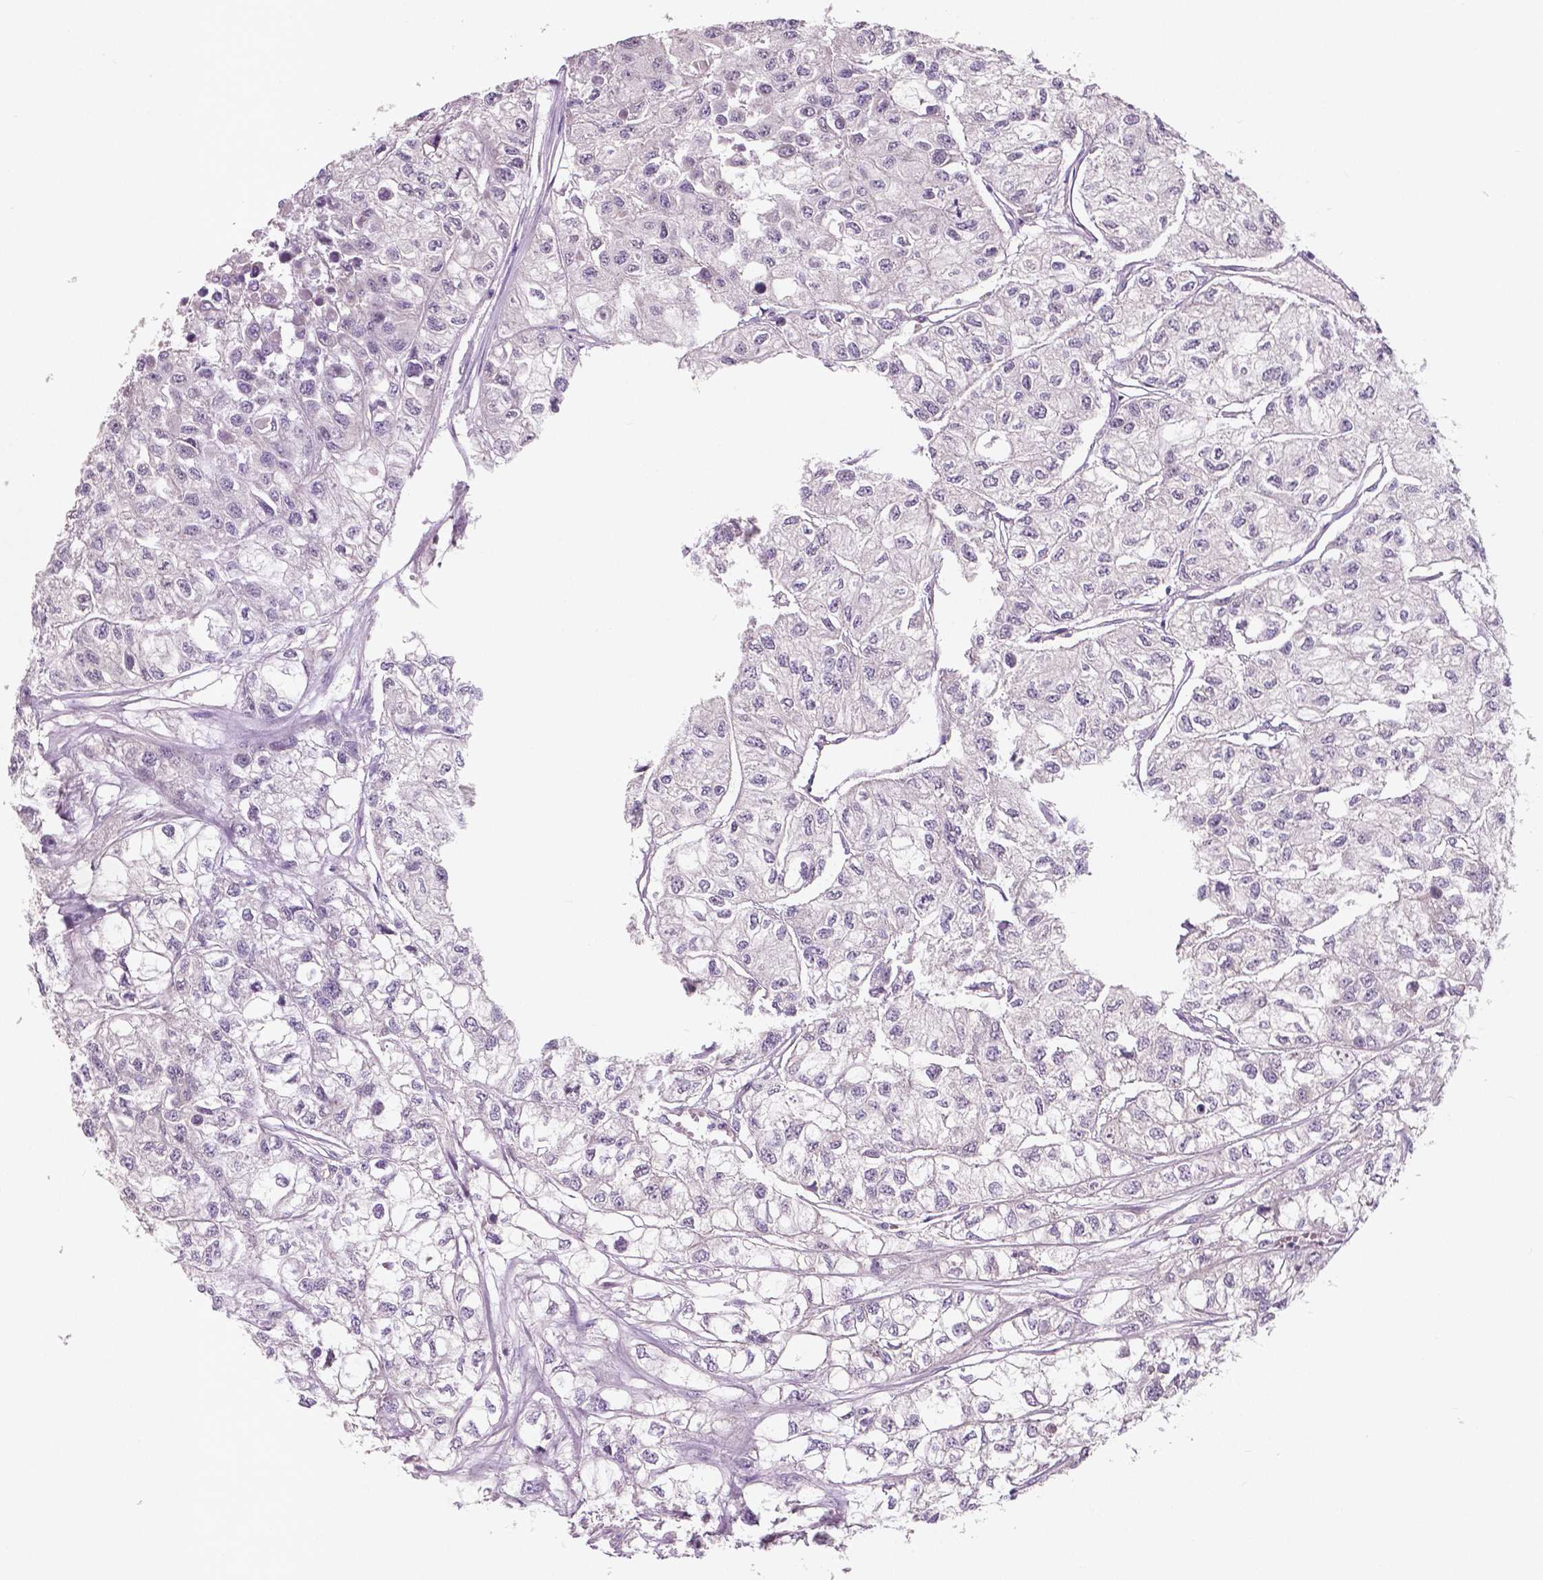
{"staining": {"intensity": "negative", "quantity": "none", "location": "none"}, "tissue": "renal cancer", "cell_type": "Tumor cells", "image_type": "cancer", "snomed": [{"axis": "morphology", "description": "Adenocarcinoma, NOS"}, {"axis": "topography", "description": "Kidney"}], "caption": "There is no significant staining in tumor cells of adenocarcinoma (renal).", "gene": "LSM14B", "patient": {"sex": "male", "age": 56}}